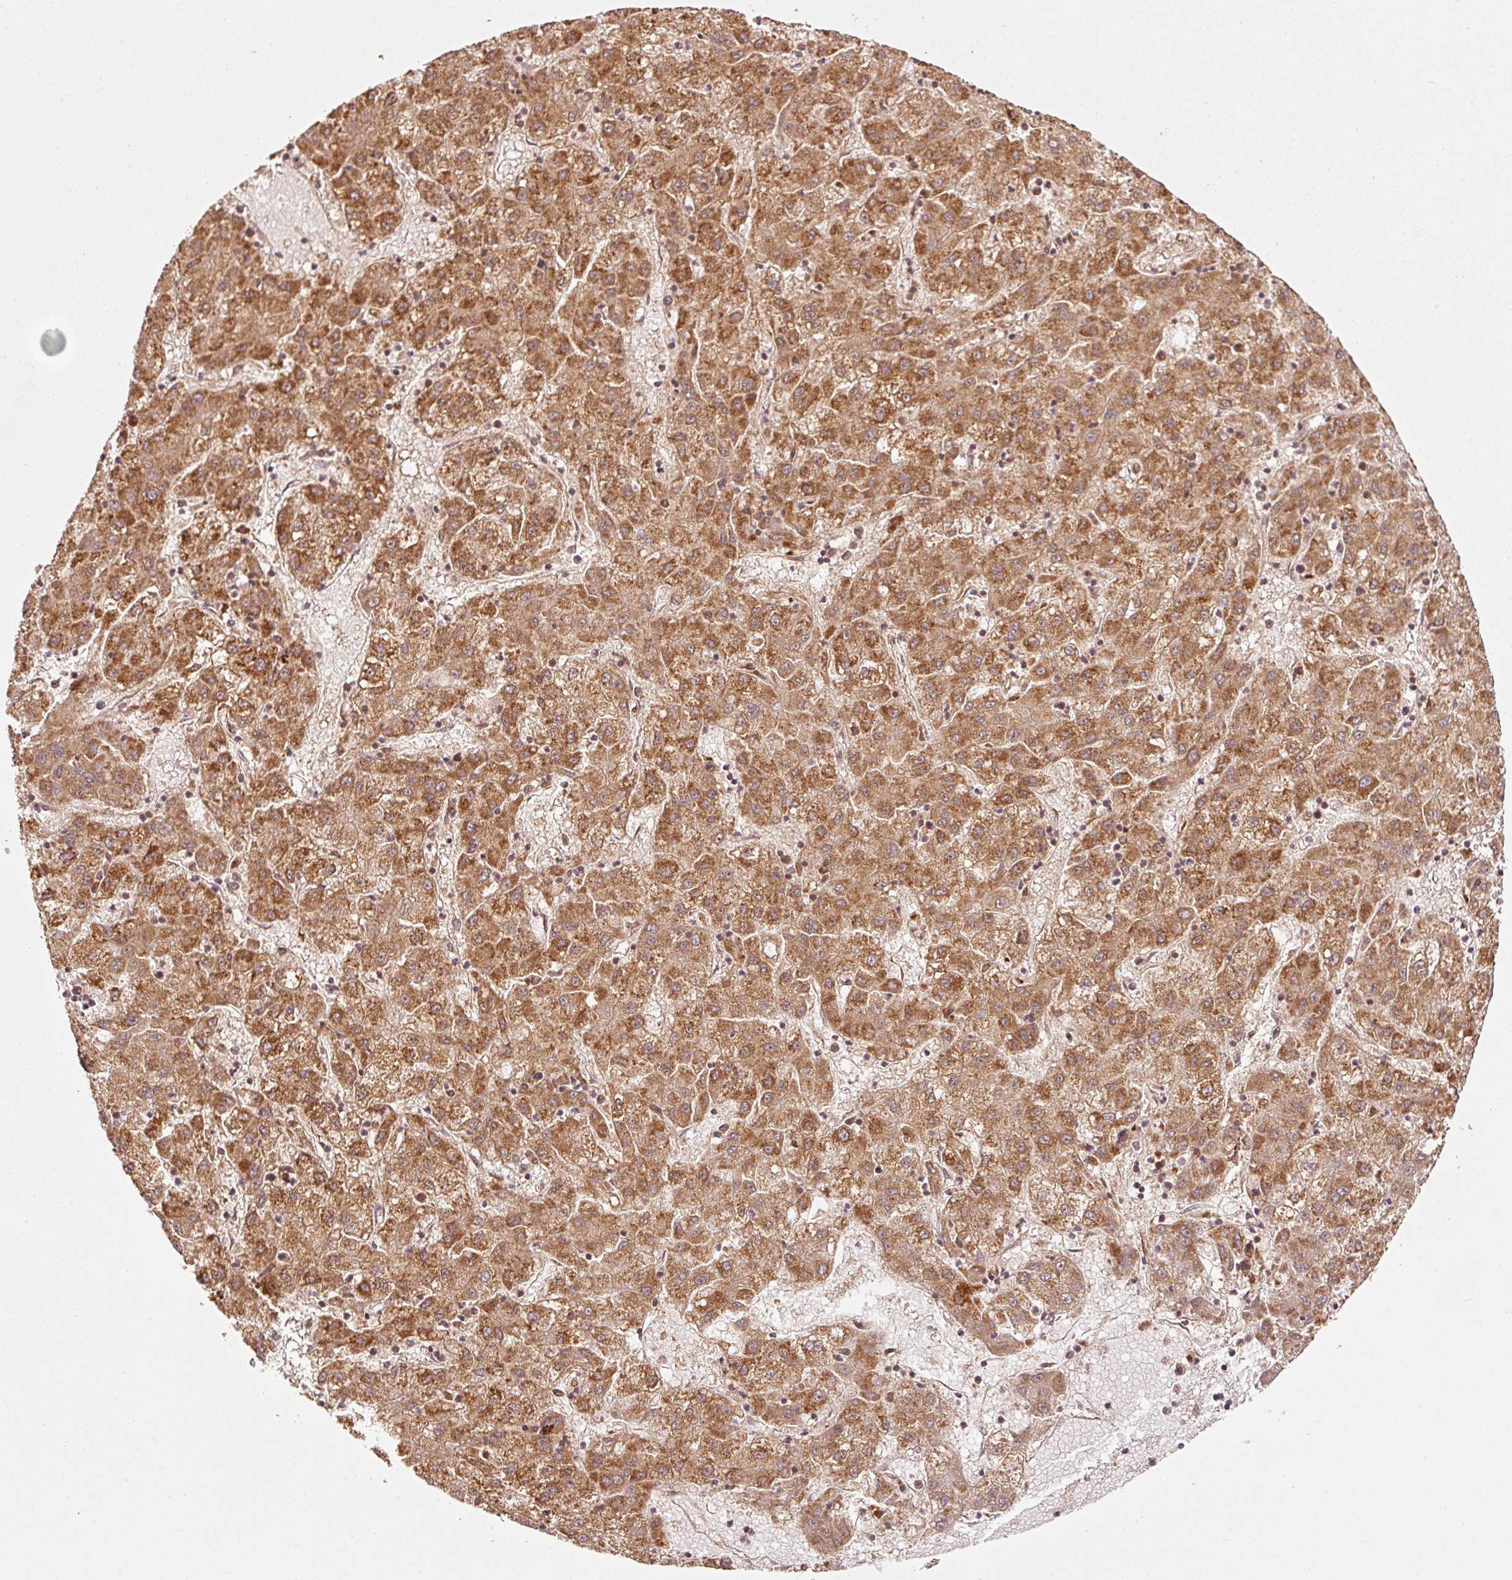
{"staining": {"intensity": "strong", "quantity": ">75%", "location": "cytoplasmic/membranous"}, "tissue": "liver cancer", "cell_type": "Tumor cells", "image_type": "cancer", "snomed": [{"axis": "morphology", "description": "Carcinoma, Hepatocellular, NOS"}, {"axis": "topography", "description": "Liver"}], "caption": "Immunohistochemical staining of hepatocellular carcinoma (liver) demonstrates strong cytoplasmic/membranous protein expression in approximately >75% of tumor cells.", "gene": "MRPL16", "patient": {"sex": "male", "age": 72}}